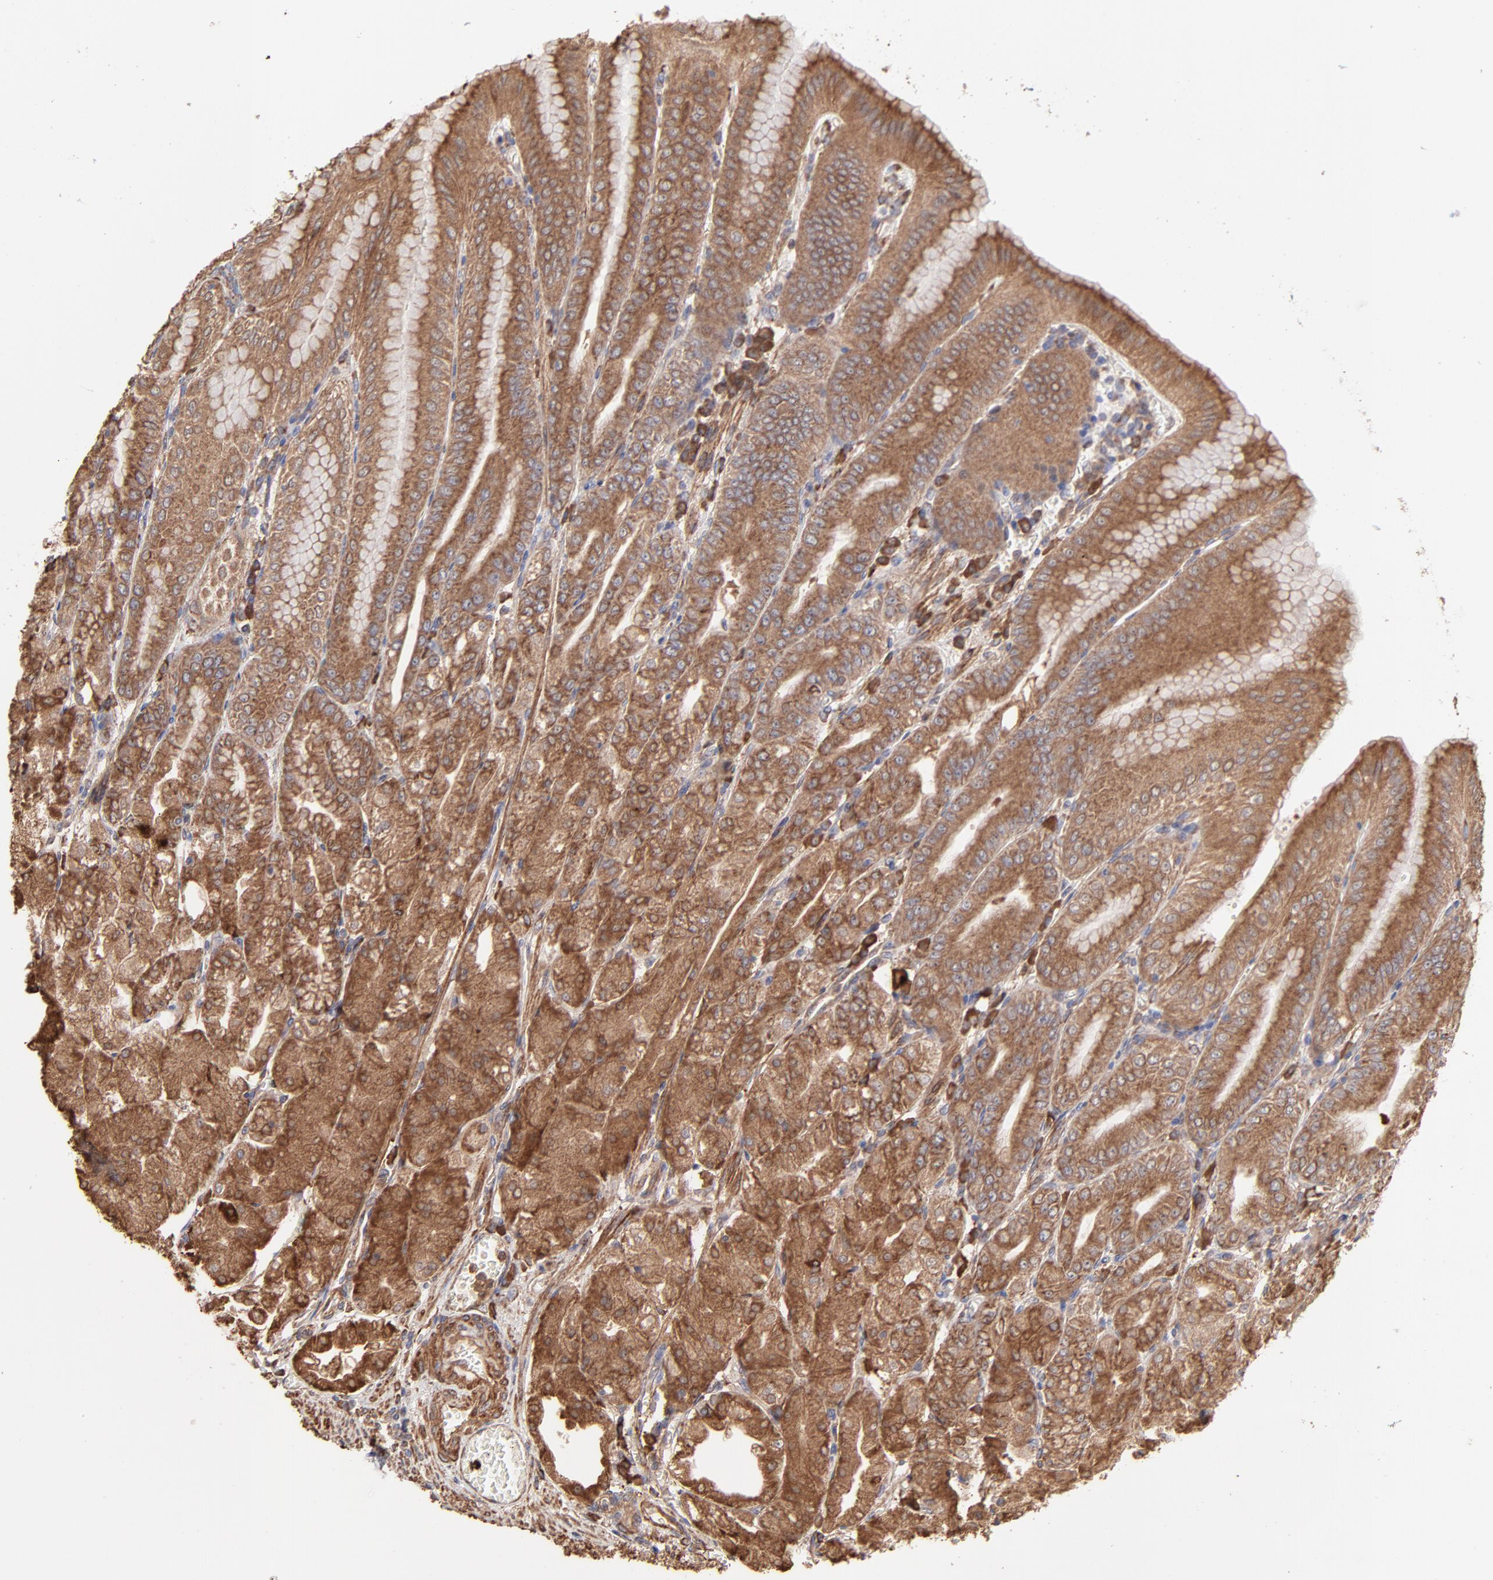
{"staining": {"intensity": "strong", "quantity": ">75%", "location": "cytoplasmic/membranous"}, "tissue": "stomach", "cell_type": "Glandular cells", "image_type": "normal", "snomed": [{"axis": "morphology", "description": "Normal tissue, NOS"}, {"axis": "topography", "description": "Stomach, lower"}], "caption": "Protein staining by immunohistochemistry (IHC) exhibits strong cytoplasmic/membranous staining in approximately >75% of glandular cells in unremarkable stomach.", "gene": "PFKM", "patient": {"sex": "male", "age": 71}}